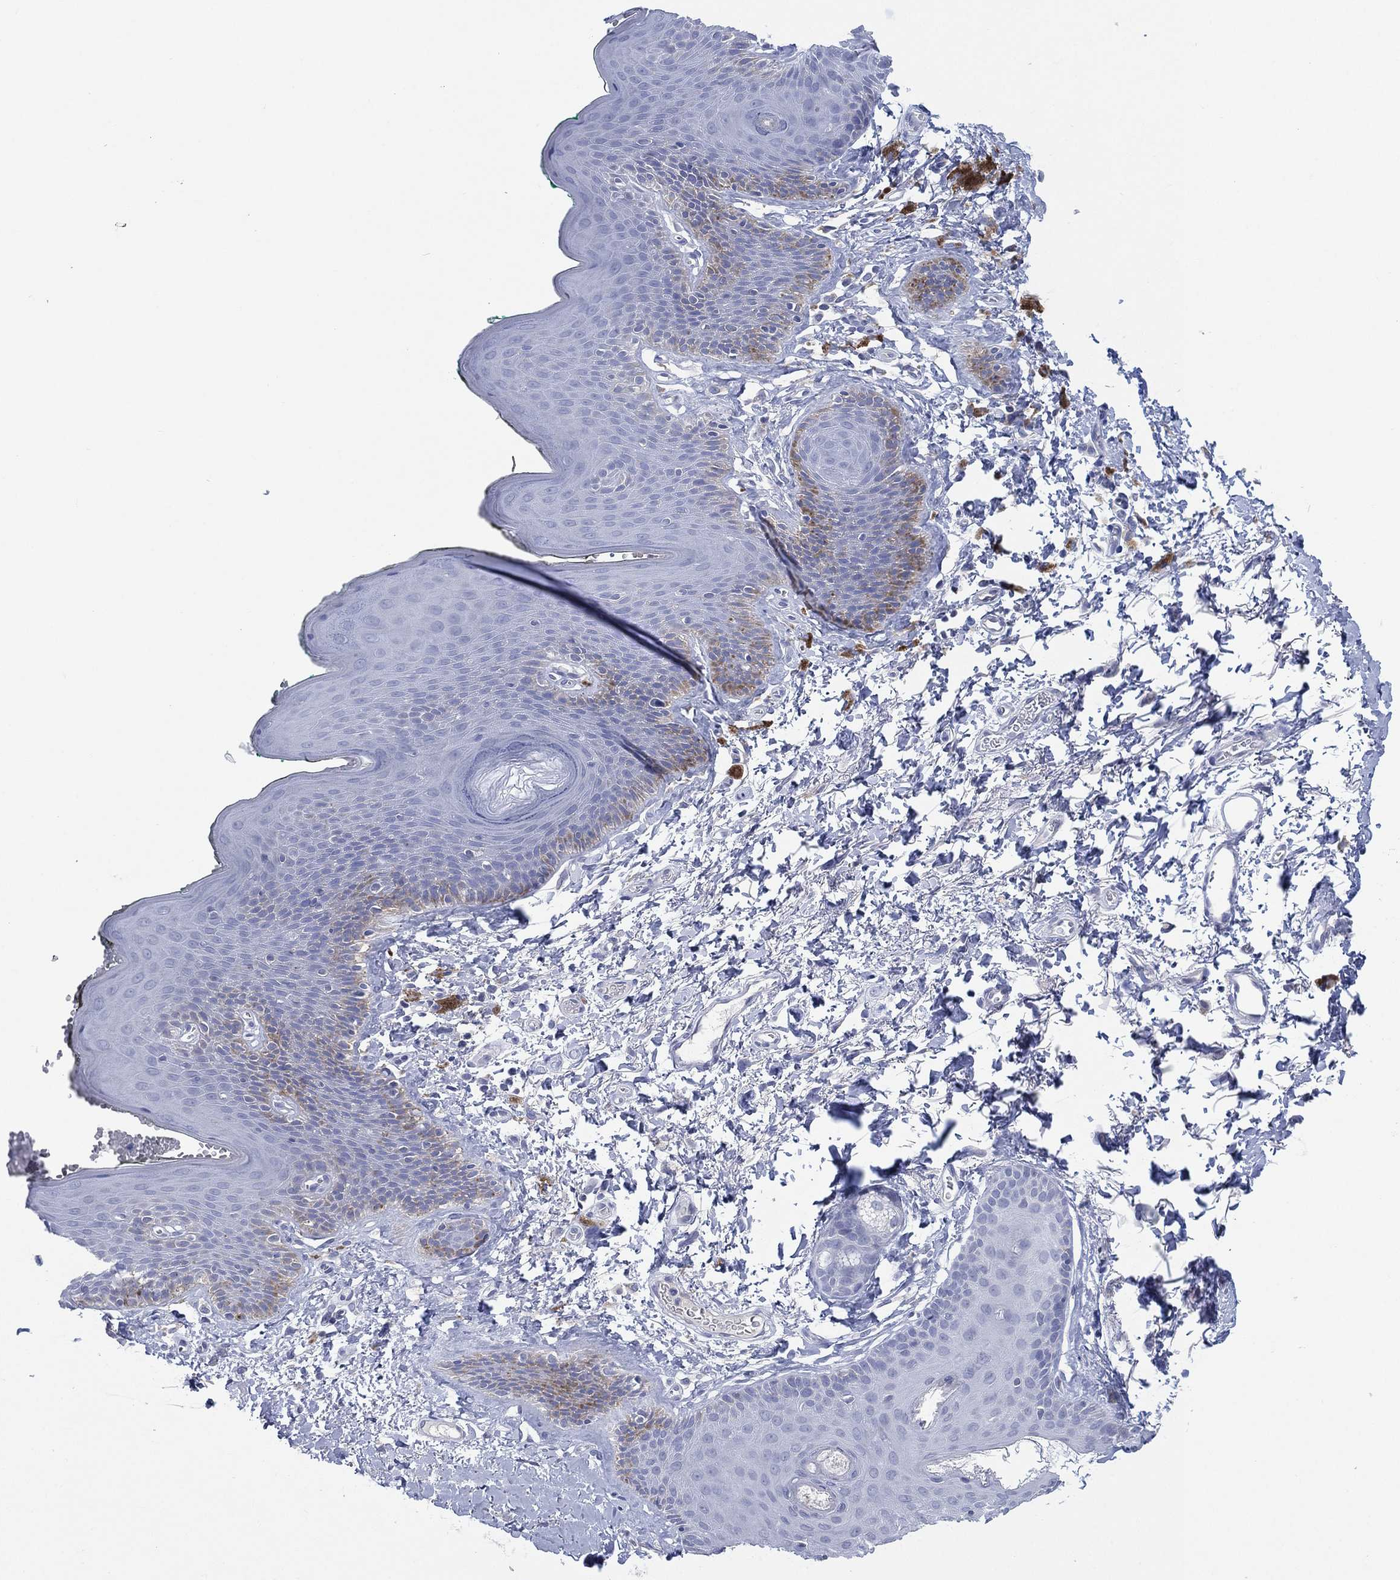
{"staining": {"intensity": "negative", "quantity": "none", "location": "none"}, "tissue": "vagina", "cell_type": "Squamous epithelial cells", "image_type": "normal", "snomed": [{"axis": "morphology", "description": "Normal tissue, NOS"}, {"axis": "topography", "description": "Vagina"}], "caption": "Immunohistochemical staining of unremarkable human vagina reveals no significant staining in squamous epithelial cells.", "gene": "KRT35", "patient": {"sex": "female", "age": 66}}